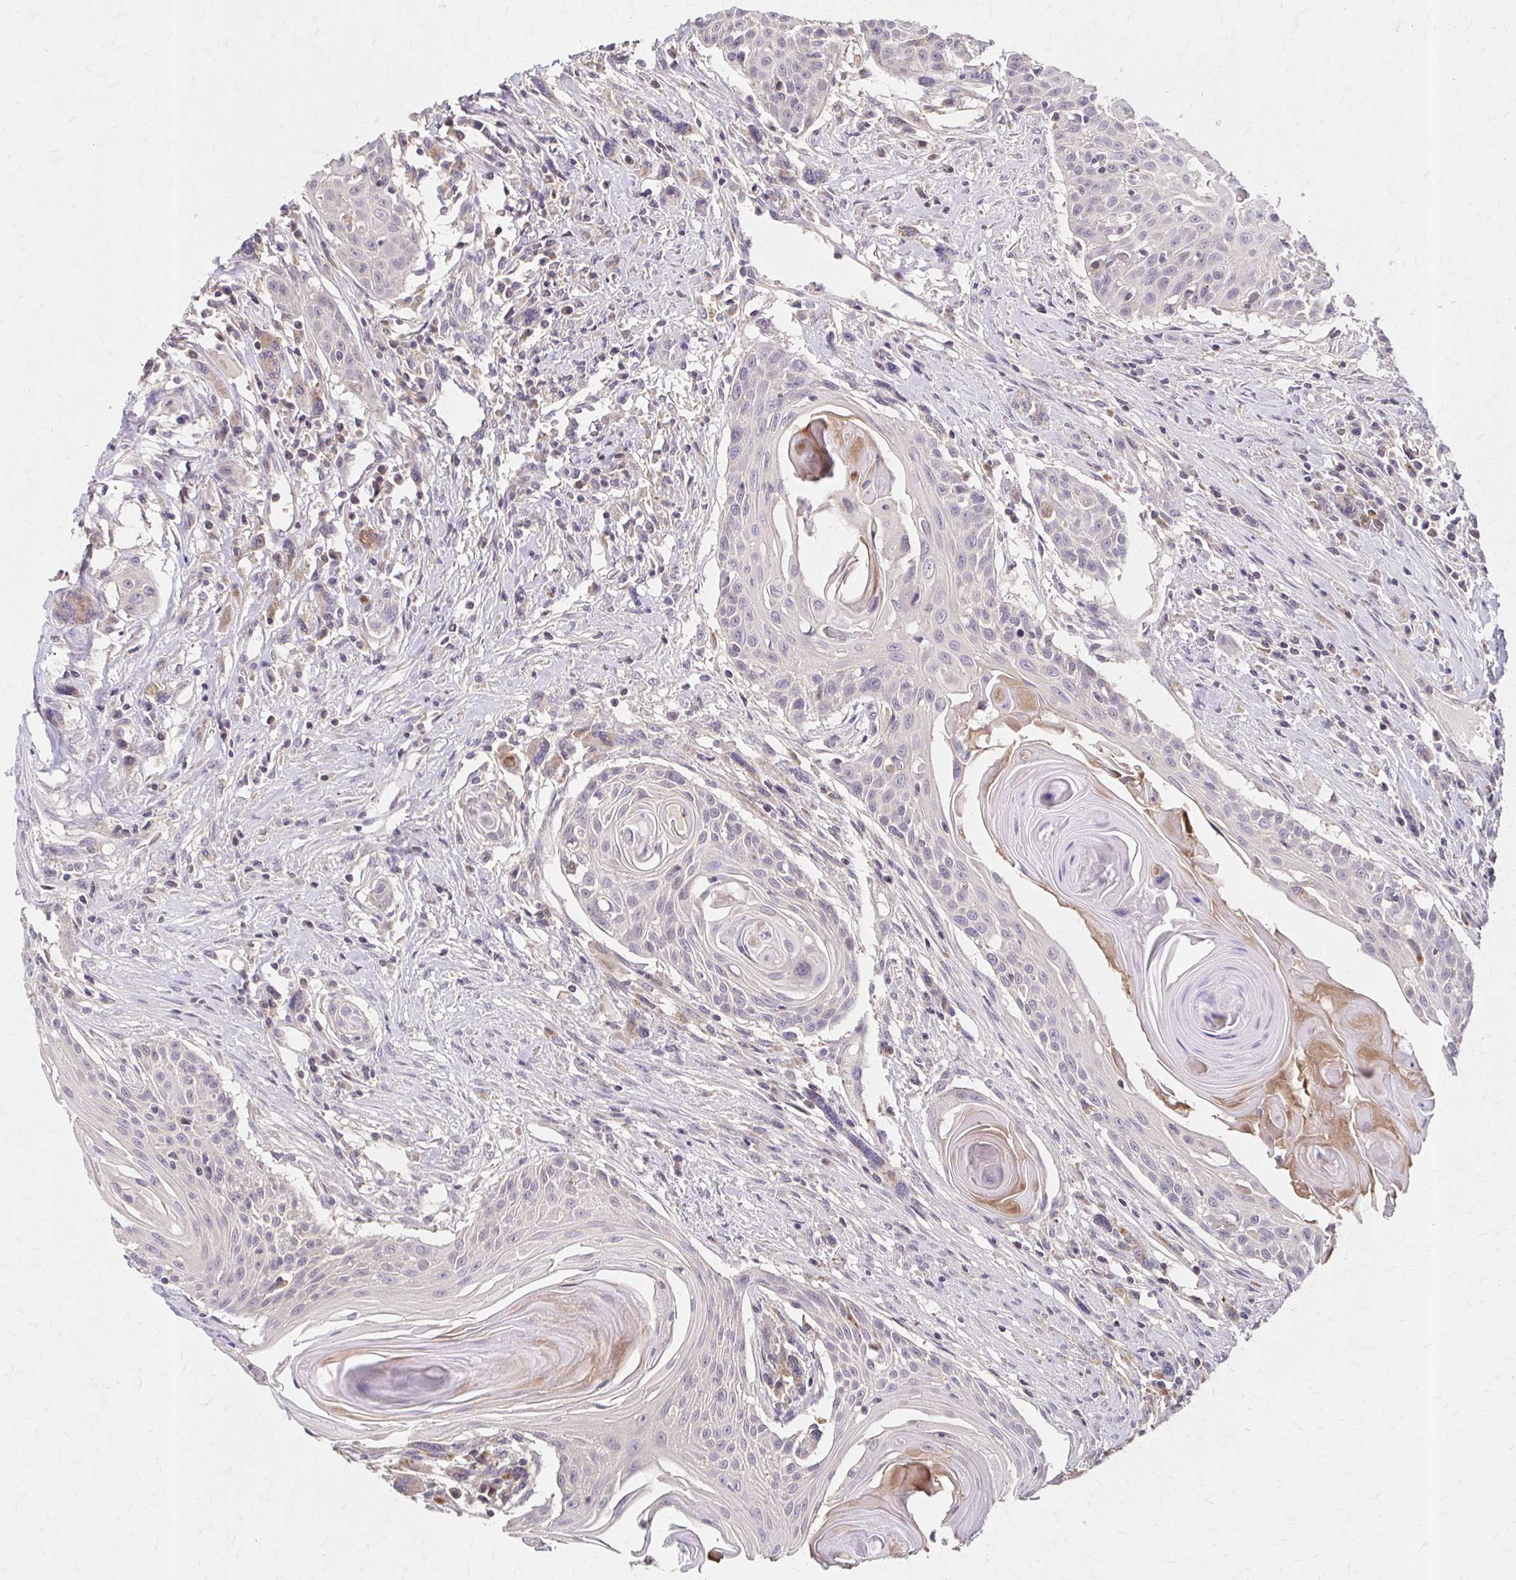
{"staining": {"intensity": "negative", "quantity": "none", "location": "none"}, "tissue": "head and neck cancer", "cell_type": "Tumor cells", "image_type": "cancer", "snomed": [{"axis": "morphology", "description": "Squamous cell carcinoma, NOS"}, {"axis": "topography", "description": "Lymph node"}, {"axis": "topography", "description": "Salivary gland"}, {"axis": "topography", "description": "Head-Neck"}], "caption": "Tumor cells are negative for protein expression in human head and neck squamous cell carcinoma.", "gene": "HMGCS2", "patient": {"sex": "female", "age": 74}}